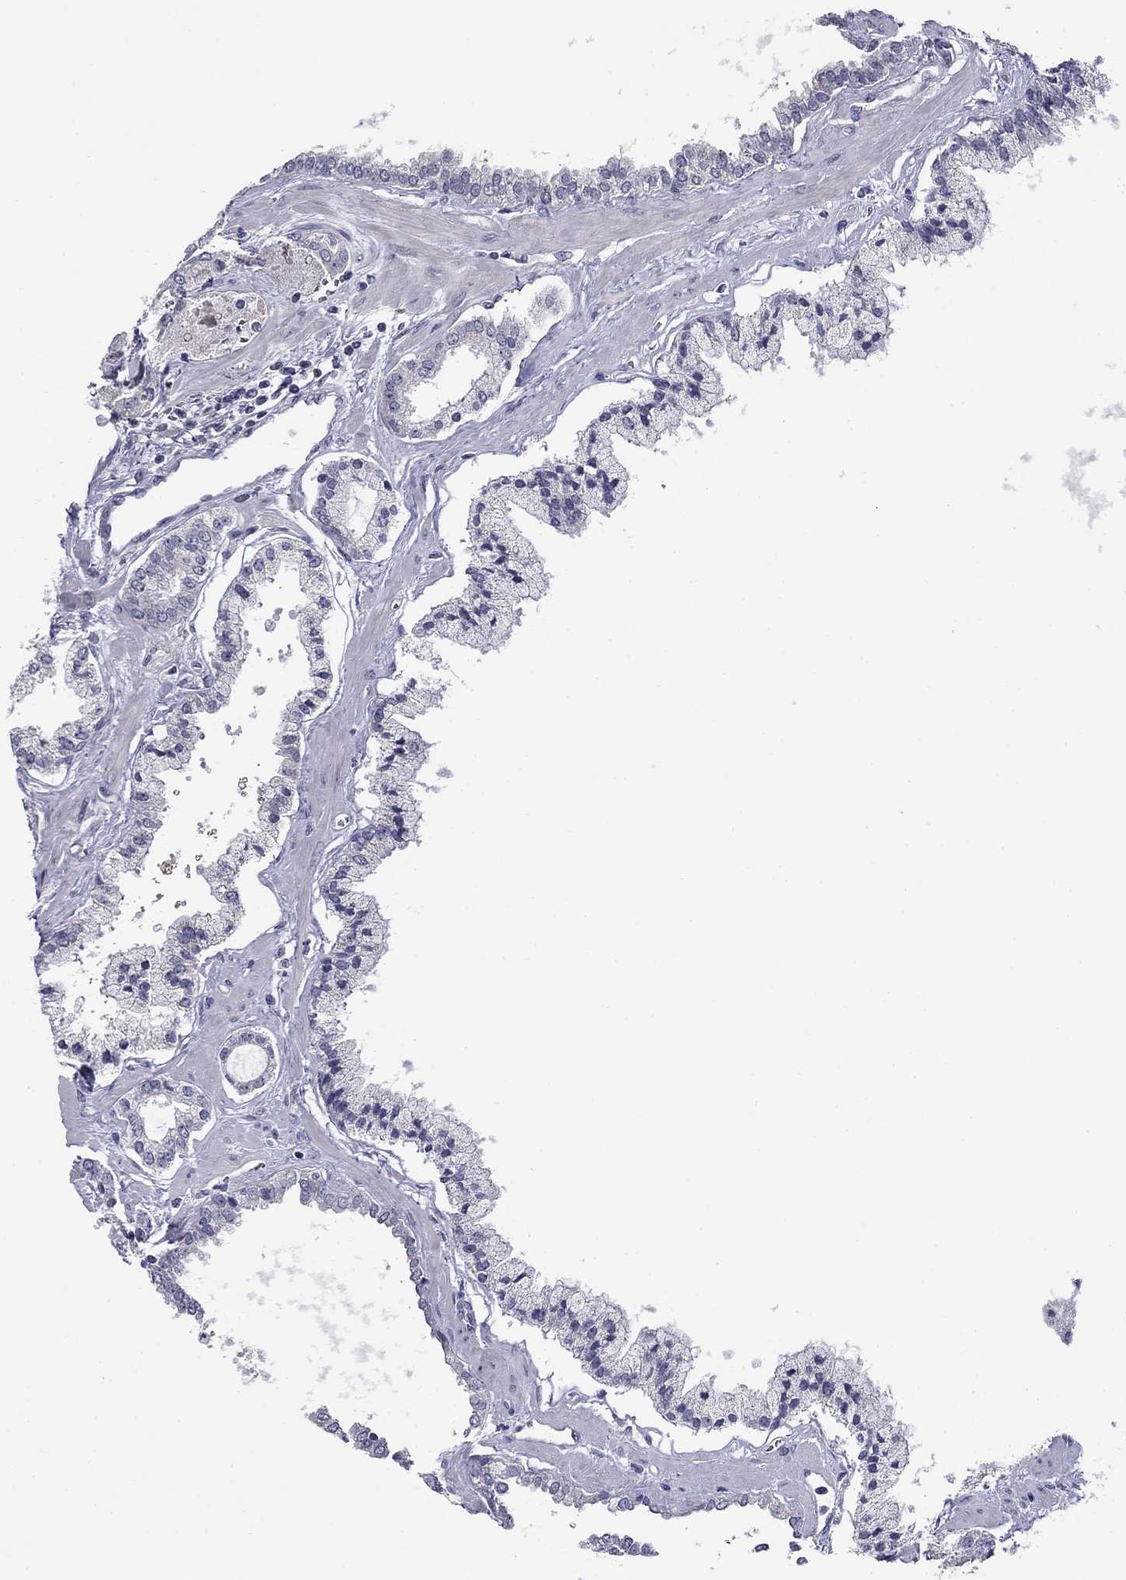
{"staining": {"intensity": "negative", "quantity": "none", "location": "none"}, "tissue": "prostate cancer", "cell_type": "Tumor cells", "image_type": "cancer", "snomed": [{"axis": "morphology", "description": "Adenocarcinoma, NOS"}, {"axis": "topography", "description": "Prostate"}], "caption": "Immunohistochemistry (IHC) micrograph of human adenocarcinoma (prostate) stained for a protein (brown), which demonstrates no expression in tumor cells.", "gene": "SPATA7", "patient": {"sex": "male", "age": 63}}